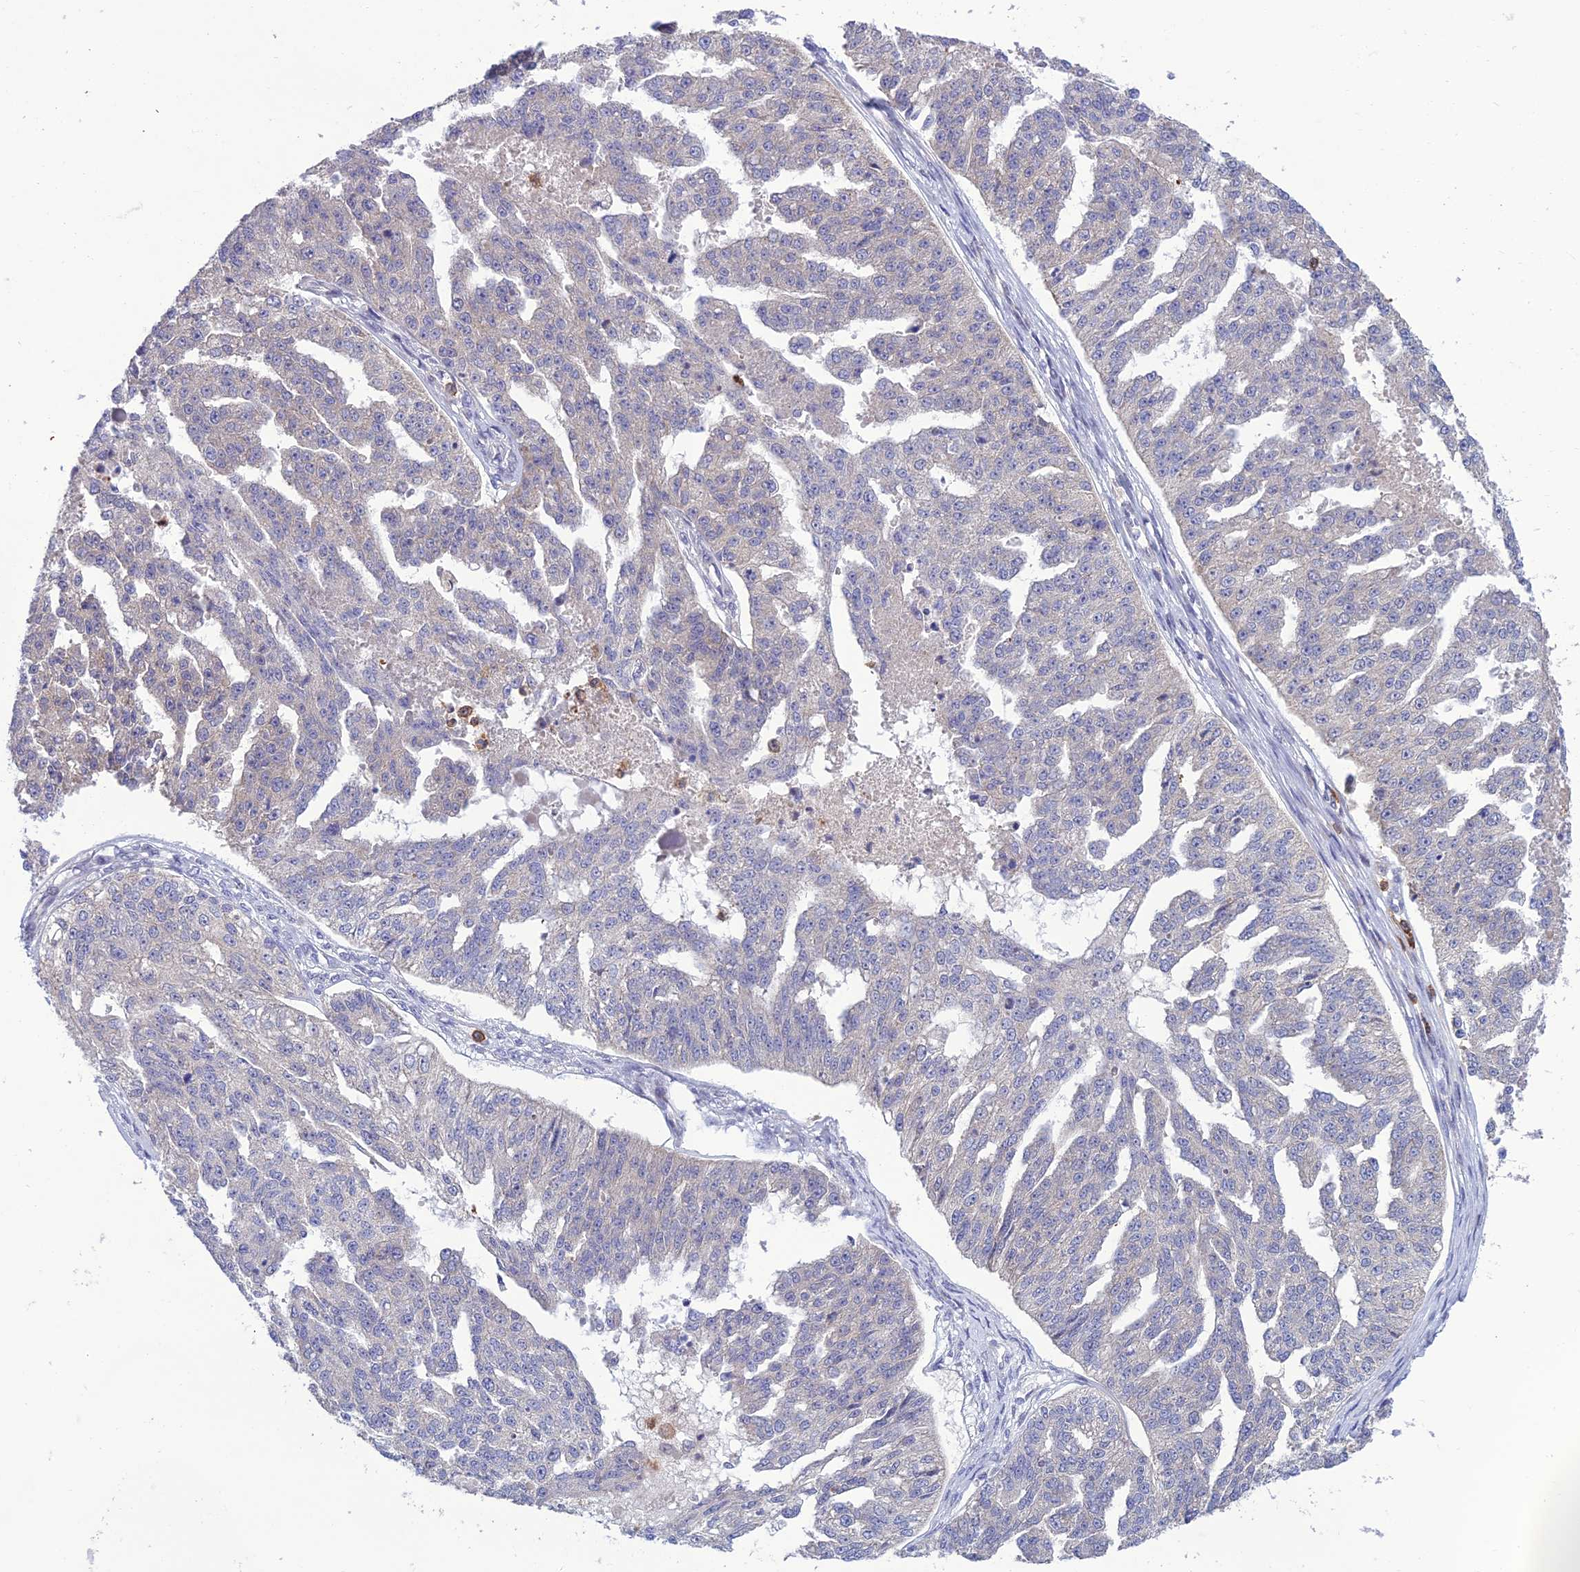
{"staining": {"intensity": "negative", "quantity": "none", "location": "none"}, "tissue": "ovarian cancer", "cell_type": "Tumor cells", "image_type": "cancer", "snomed": [{"axis": "morphology", "description": "Cystadenocarcinoma, serous, NOS"}, {"axis": "topography", "description": "Ovary"}], "caption": "Ovarian cancer stained for a protein using immunohistochemistry exhibits no staining tumor cells.", "gene": "FAM76A", "patient": {"sex": "female", "age": 58}}